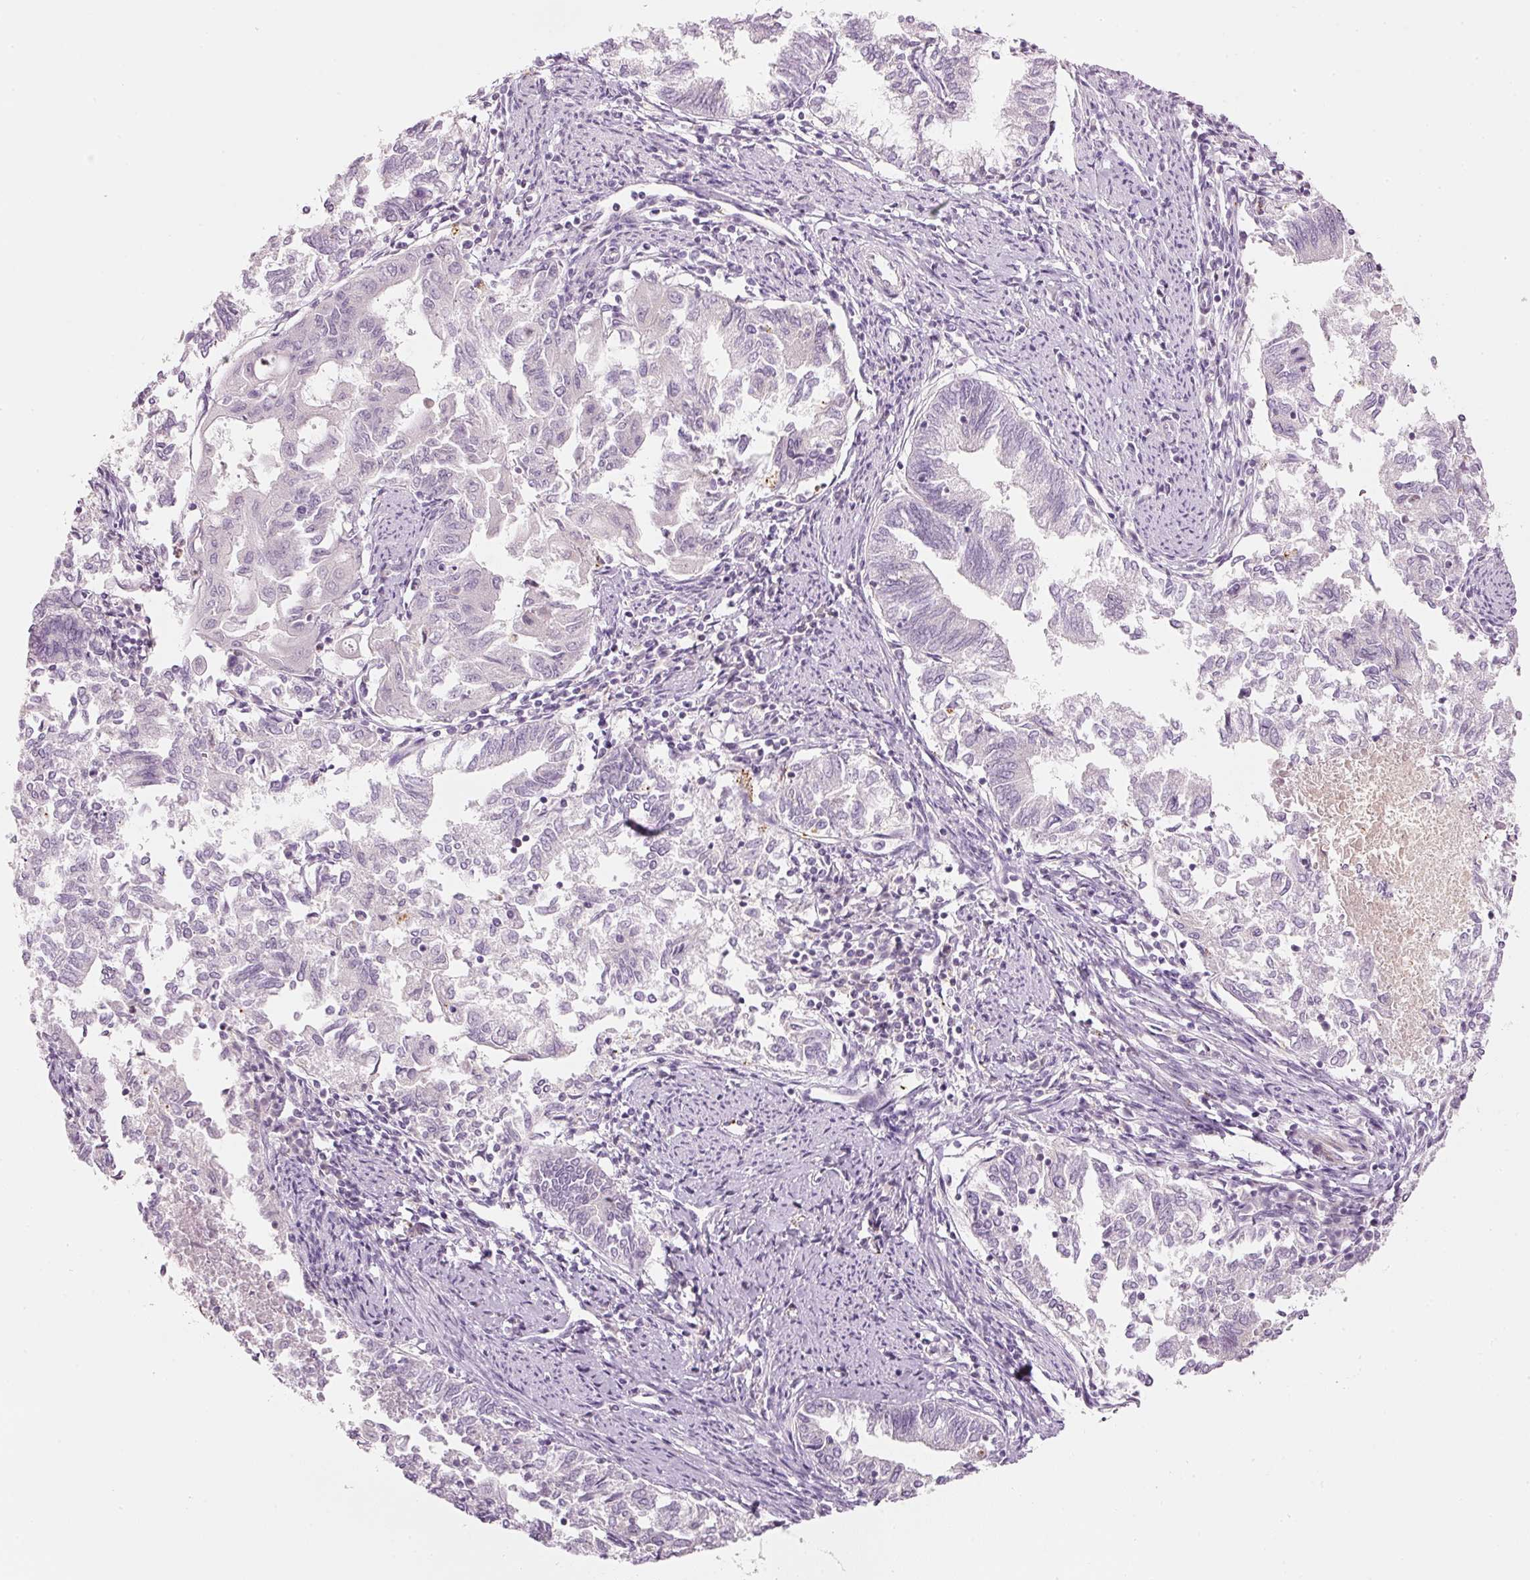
{"staining": {"intensity": "negative", "quantity": "none", "location": "none"}, "tissue": "endometrial cancer", "cell_type": "Tumor cells", "image_type": "cancer", "snomed": [{"axis": "morphology", "description": "Adenocarcinoma, NOS"}, {"axis": "topography", "description": "Endometrium"}], "caption": "Human endometrial cancer stained for a protein using immunohistochemistry (IHC) exhibits no expression in tumor cells.", "gene": "LECT2", "patient": {"sex": "female", "age": 79}}